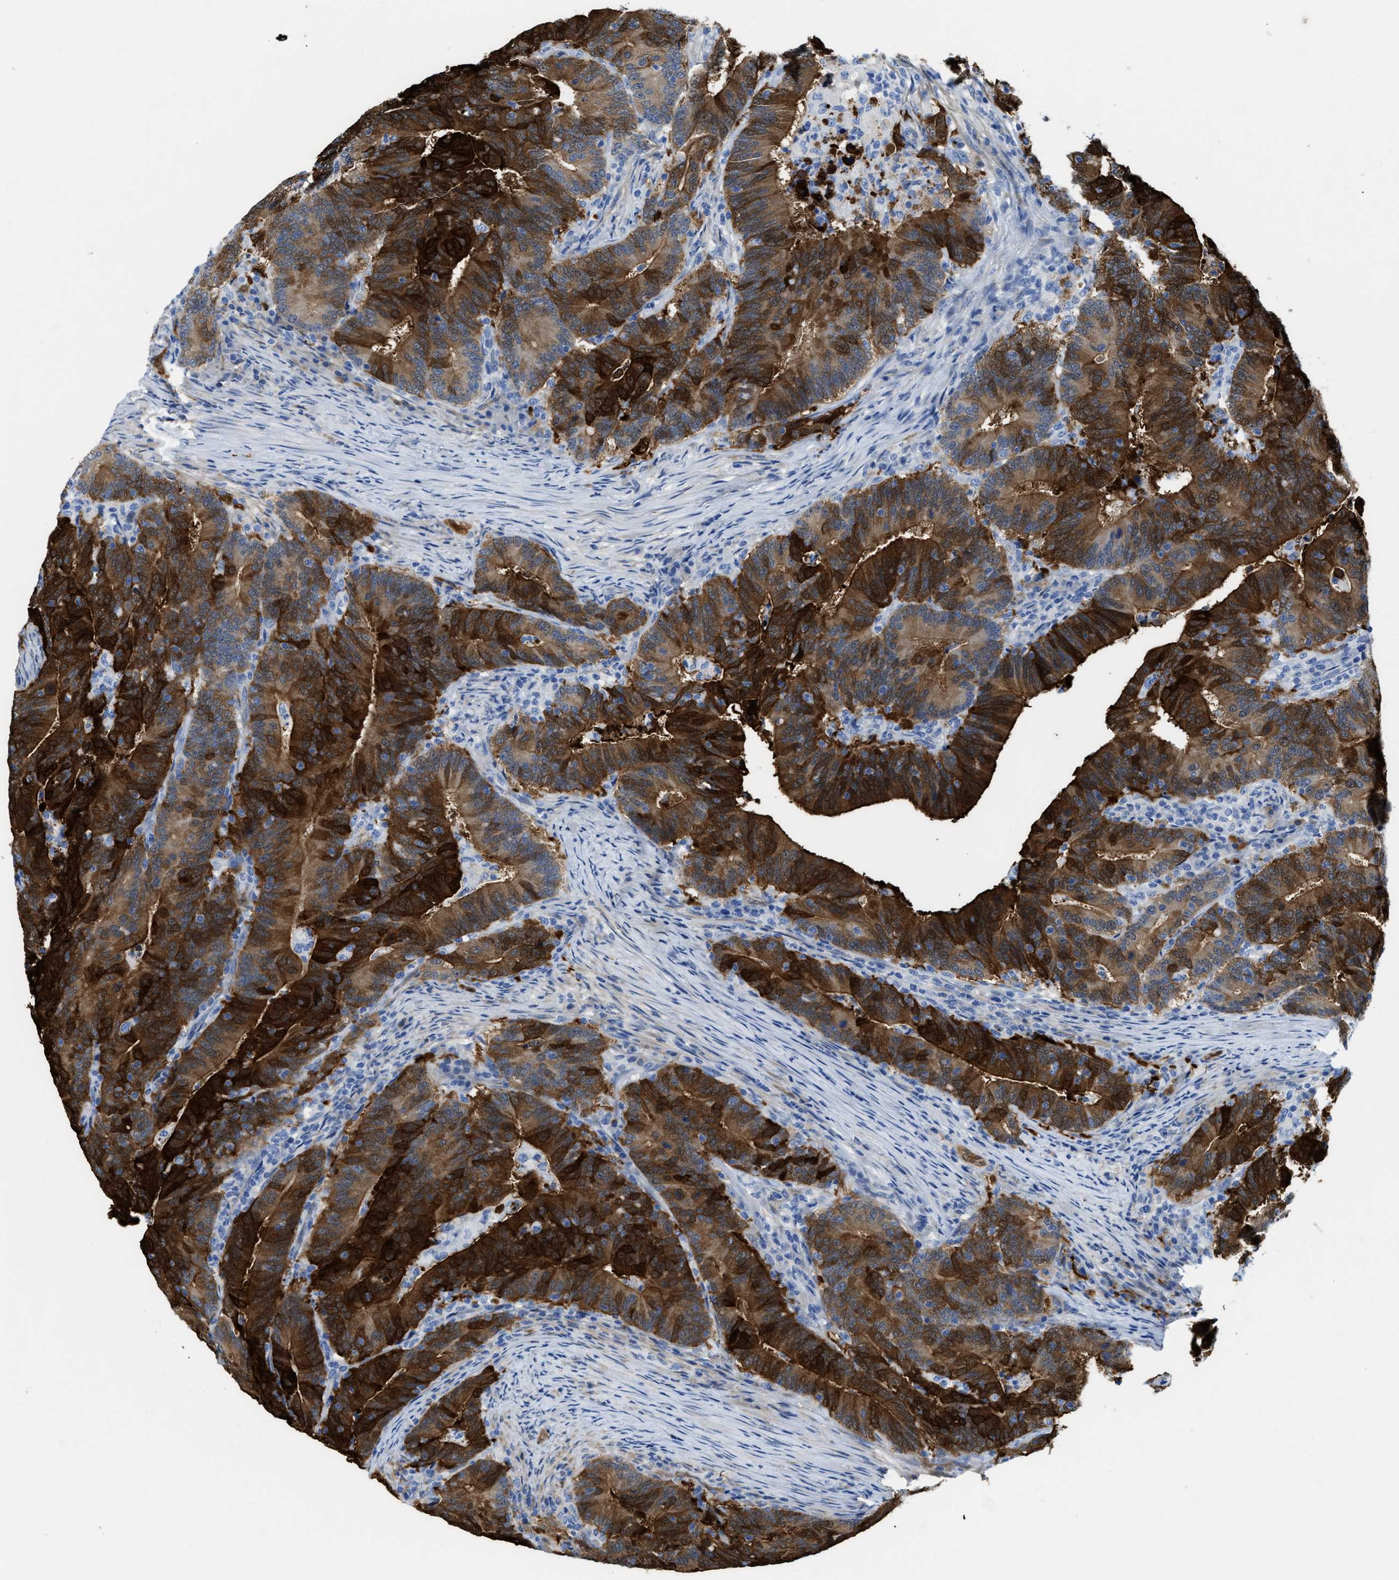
{"staining": {"intensity": "strong", "quantity": ">75%", "location": "cytoplasmic/membranous"}, "tissue": "colorectal cancer", "cell_type": "Tumor cells", "image_type": "cancer", "snomed": [{"axis": "morphology", "description": "Adenocarcinoma, NOS"}, {"axis": "topography", "description": "Colon"}], "caption": "Colorectal cancer (adenocarcinoma) stained for a protein (brown) exhibits strong cytoplasmic/membranous positive positivity in about >75% of tumor cells.", "gene": "ASS1", "patient": {"sex": "female", "age": 66}}